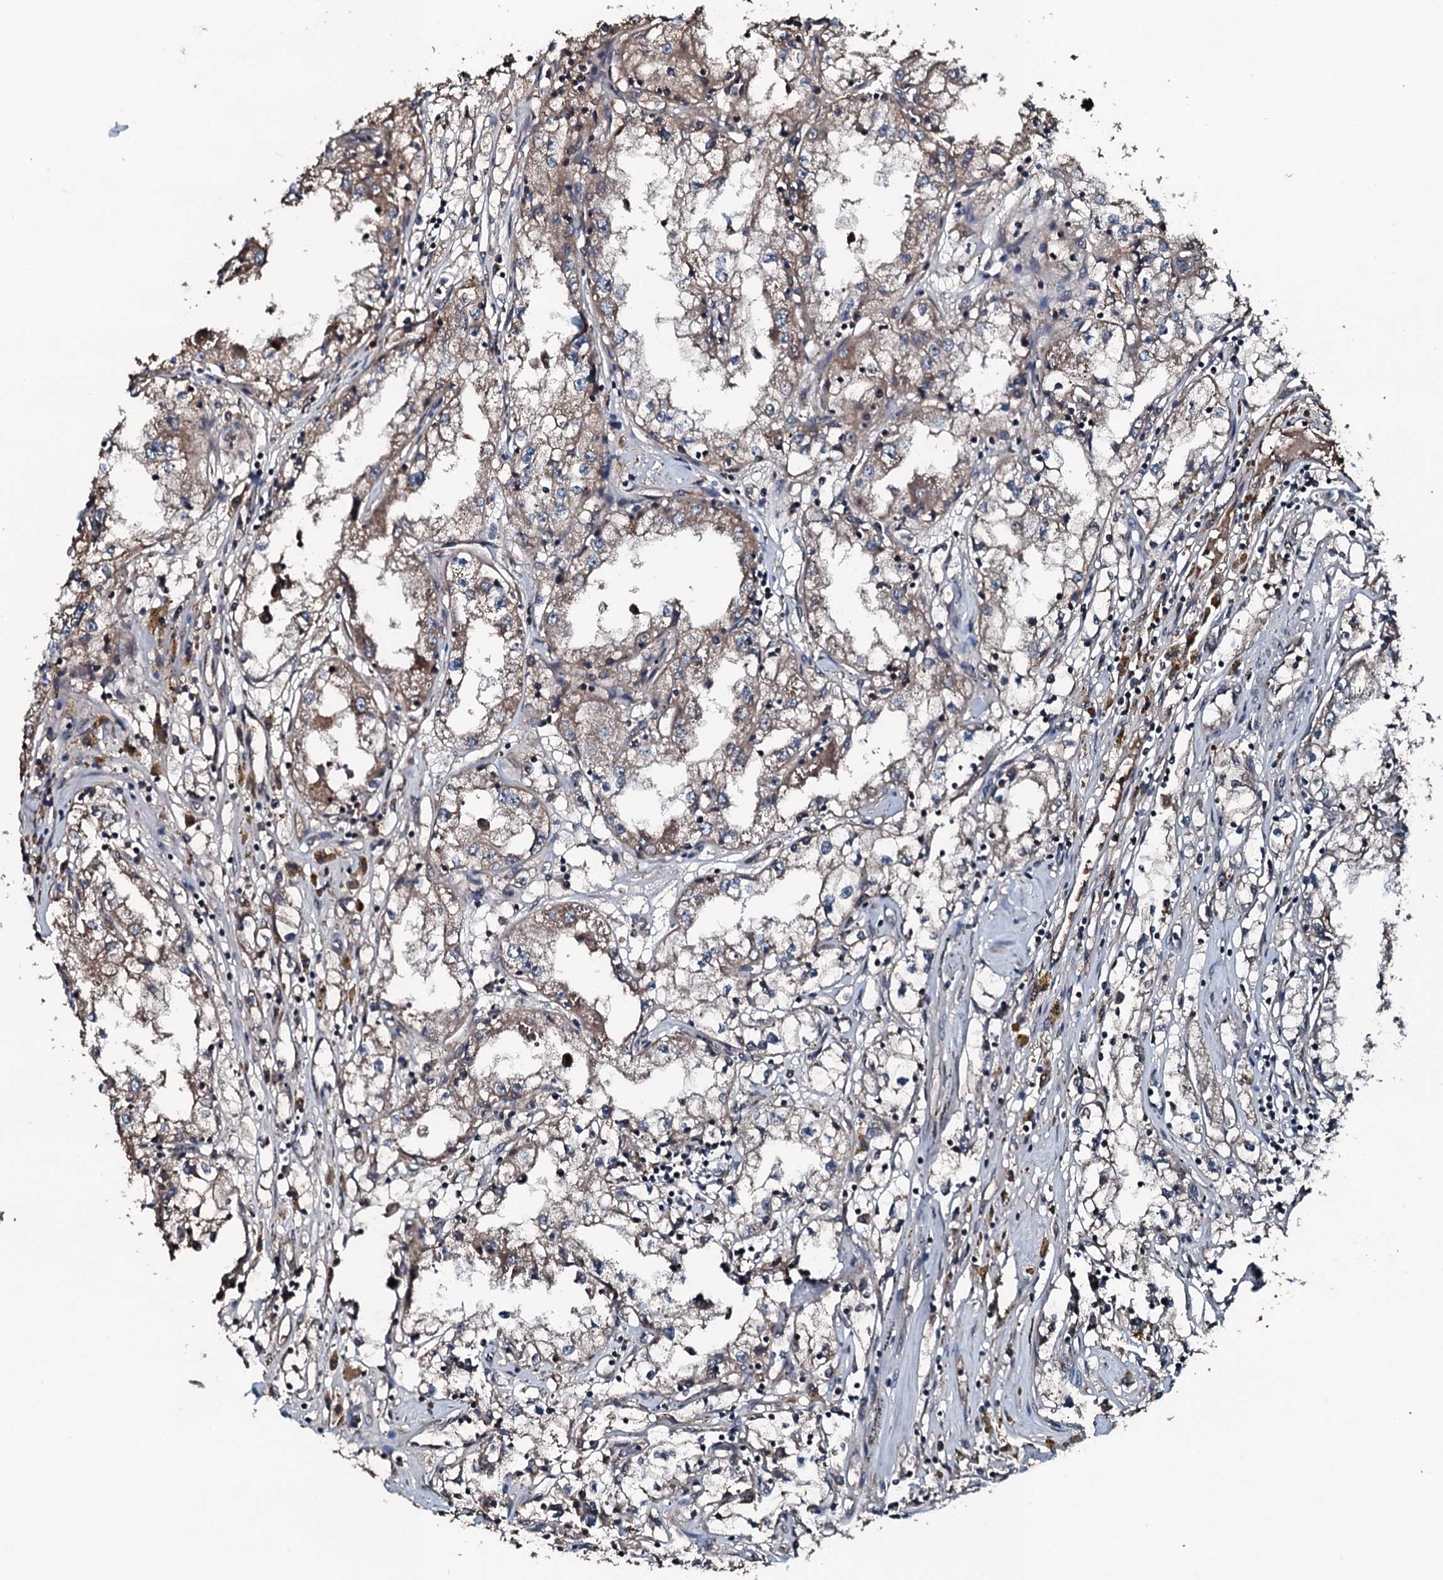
{"staining": {"intensity": "moderate", "quantity": "25%-75%", "location": "cytoplasmic/membranous"}, "tissue": "renal cancer", "cell_type": "Tumor cells", "image_type": "cancer", "snomed": [{"axis": "morphology", "description": "Adenocarcinoma, NOS"}, {"axis": "topography", "description": "Kidney"}], "caption": "Moderate cytoplasmic/membranous protein positivity is seen in approximately 25%-75% of tumor cells in renal cancer.", "gene": "AARS1", "patient": {"sex": "male", "age": 56}}